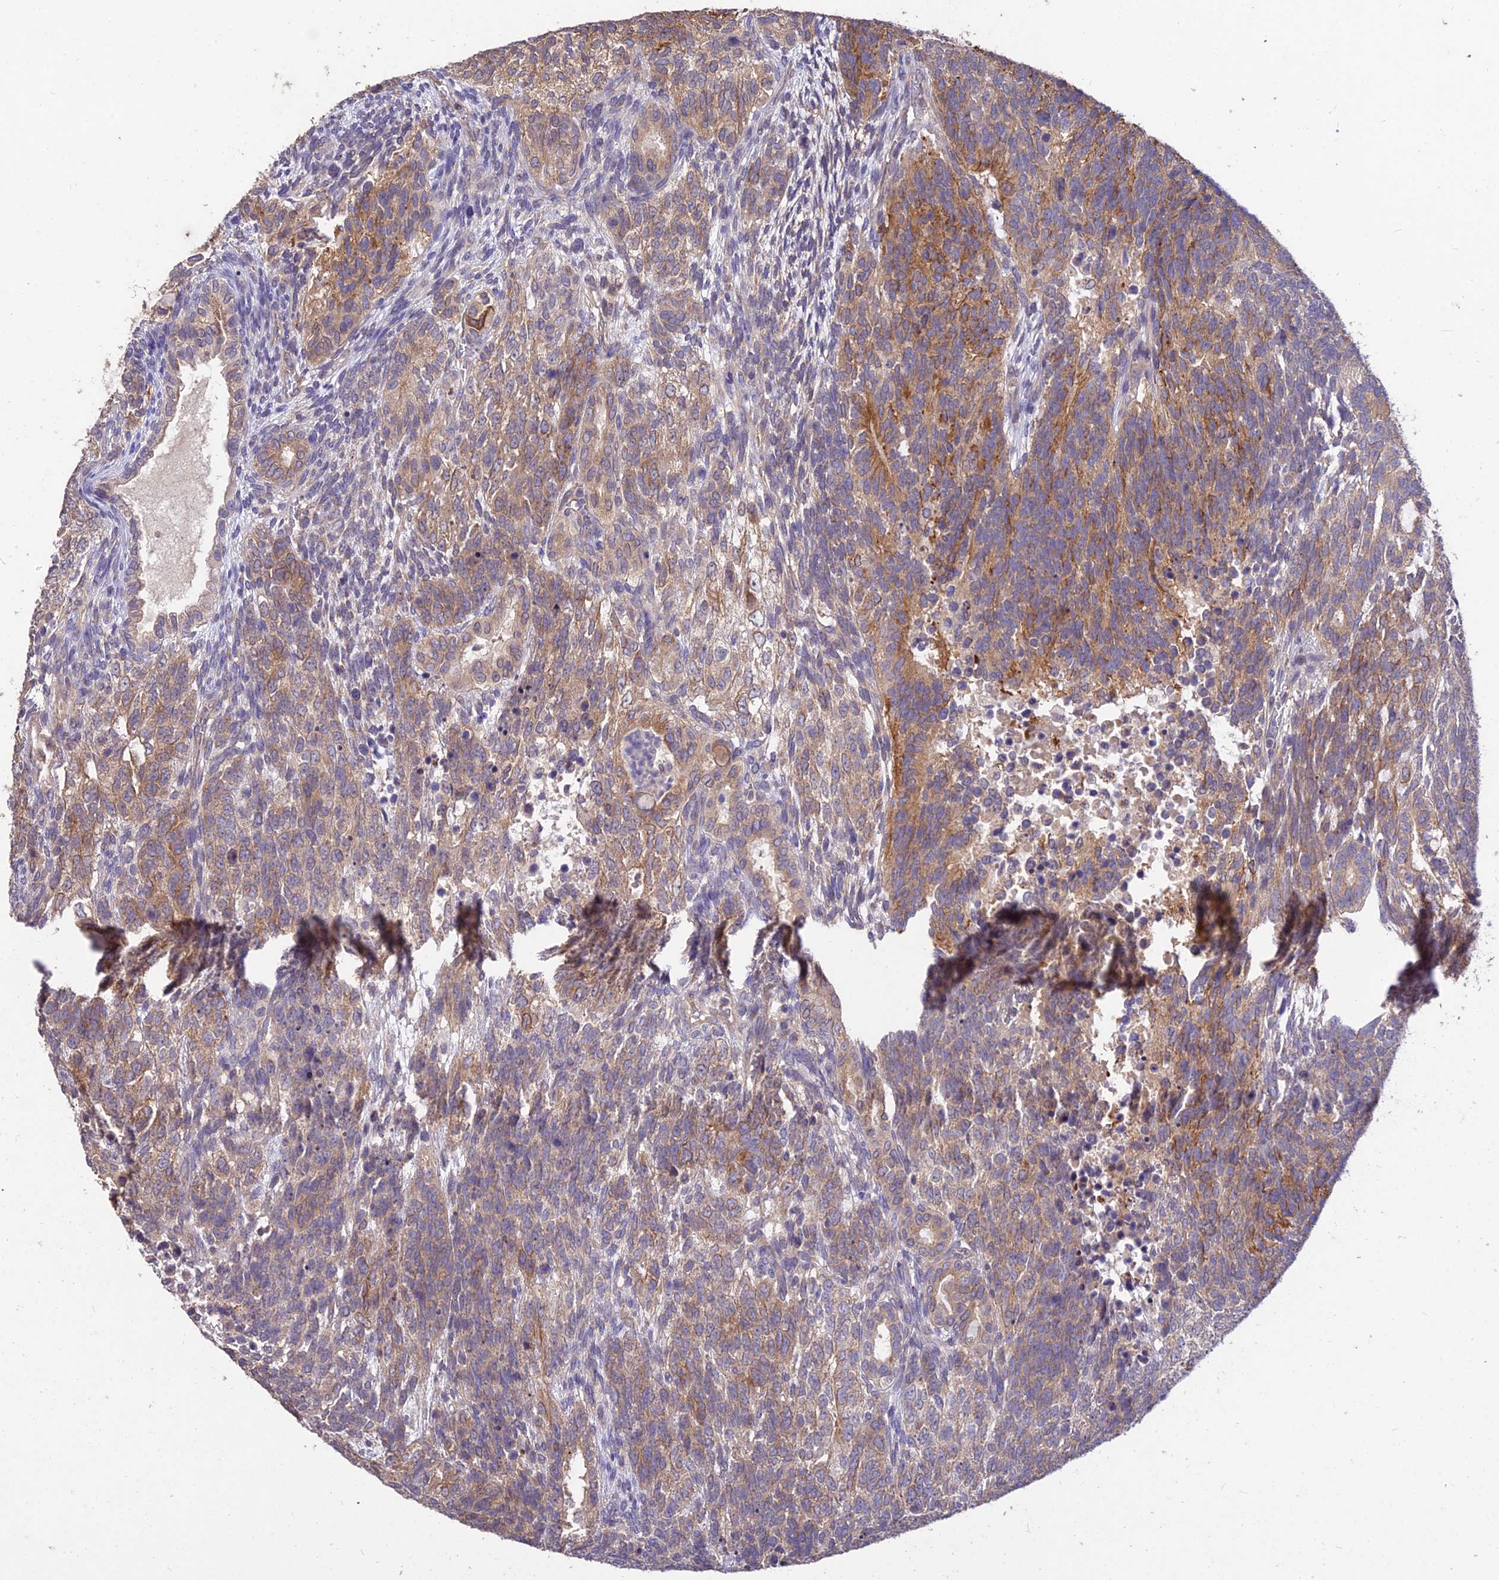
{"staining": {"intensity": "moderate", "quantity": ">75%", "location": "cytoplasmic/membranous"}, "tissue": "testis cancer", "cell_type": "Tumor cells", "image_type": "cancer", "snomed": [{"axis": "morphology", "description": "Carcinoma, Embryonal, NOS"}, {"axis": "topography", "description": "Testis"}], "caption": "There is medium levels of moderate cytoplasmic/membranous expression in tumor cells of embryonal carcinoma (testis), as demonstrated by immunohistochemical staining (brown color).", "gene": "SDHD", "patient": {"sex": "male", "age": 23}}